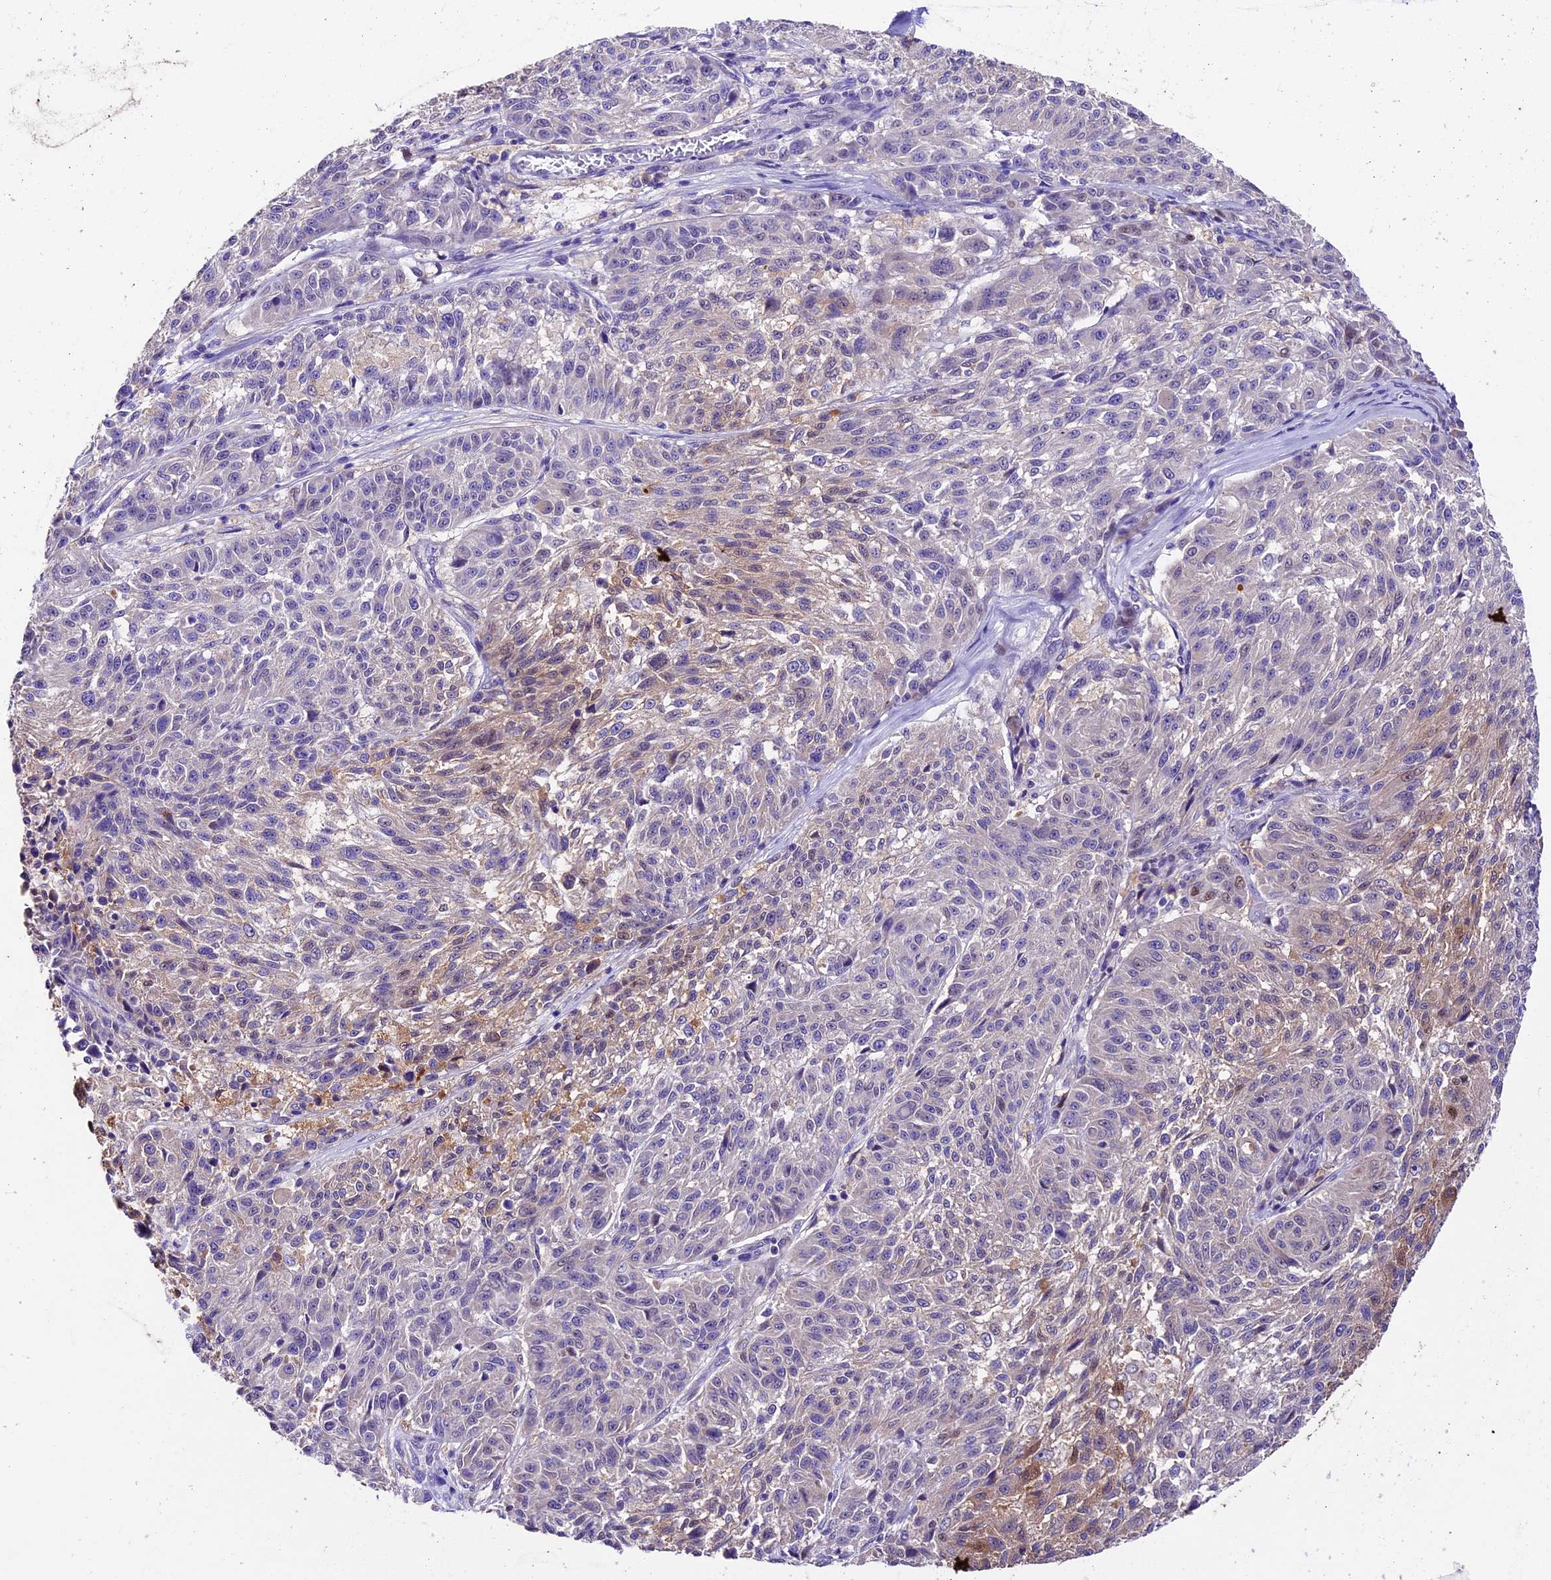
{"staining": {"intensity": "moderate", "quantity": "<25%", "location": "nuclear"}, "tissue": "melanoma", "cell_type": "Tumor cells", "image_type": "cancer", "snomed": [{"axis": "morphology", "description": "Malignant melanoma, NOS"}, {"axis": "topography", "description": "Skin"}], "caption": "Protein analysis of malignant melanoma tissue displays moderate nuclear staining in about <25% of tumor cells.", "gene": "SBNO2", "patient": {"sex": "male", "age": 53}}